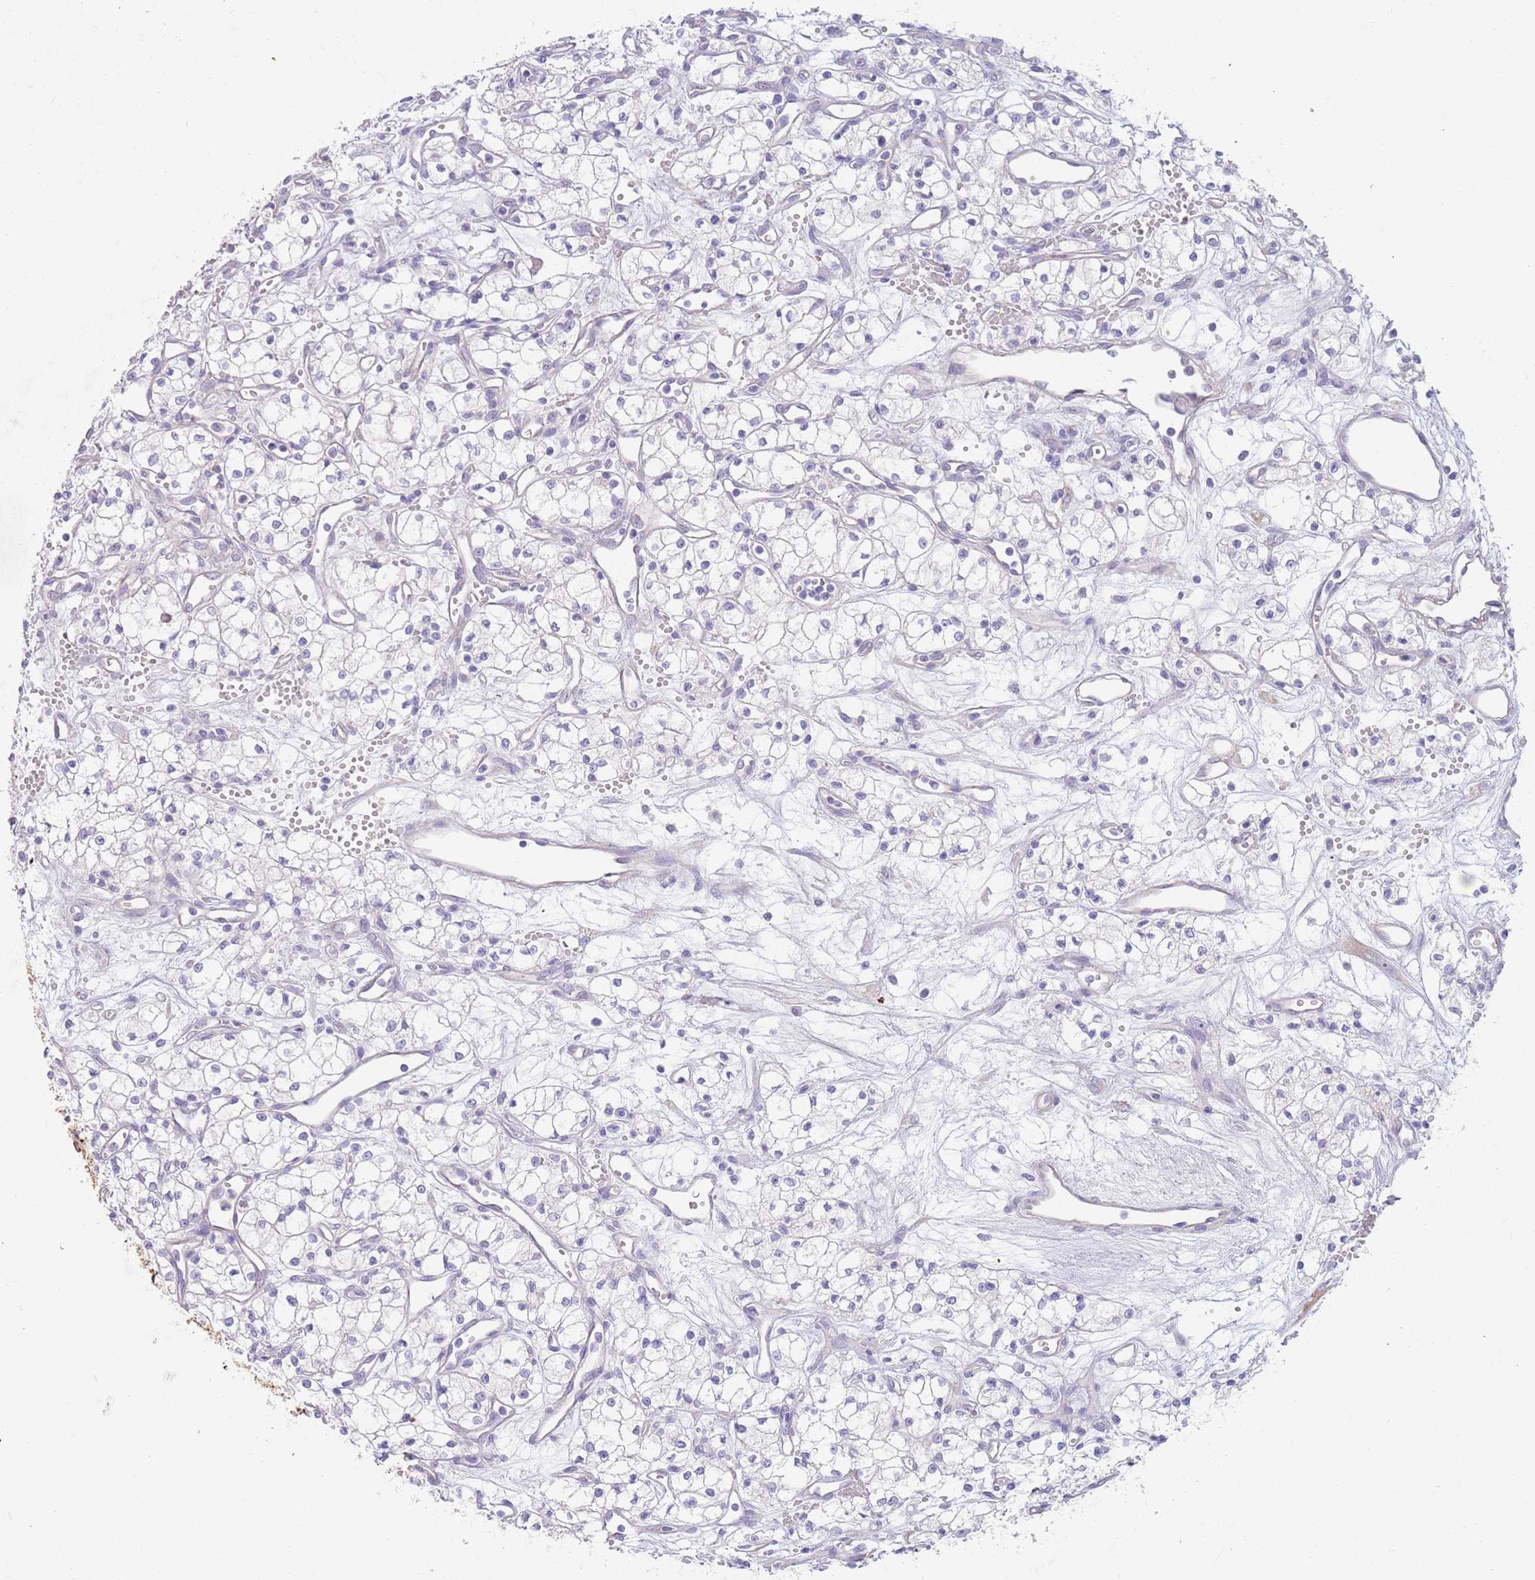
{"staining": {"intensity": "negative", "quantity": "none", "location": "none"}, "tissue": "renal cancer", "cell_type": "Tumor cells", "image_type": "cancer", "snomed": [{"axis": "morphology", "description": "Adenocarcinoma, NOS"}, {"axis": "topography", "description": "Kidney"}], "caption": "Adenocarcinoma (renal) stained for a protein using immunohistochemistry (IHC) shows no staining tumor cells.", "gene": "CCDC149", "patient": {"sex": "male", "age": 59}}